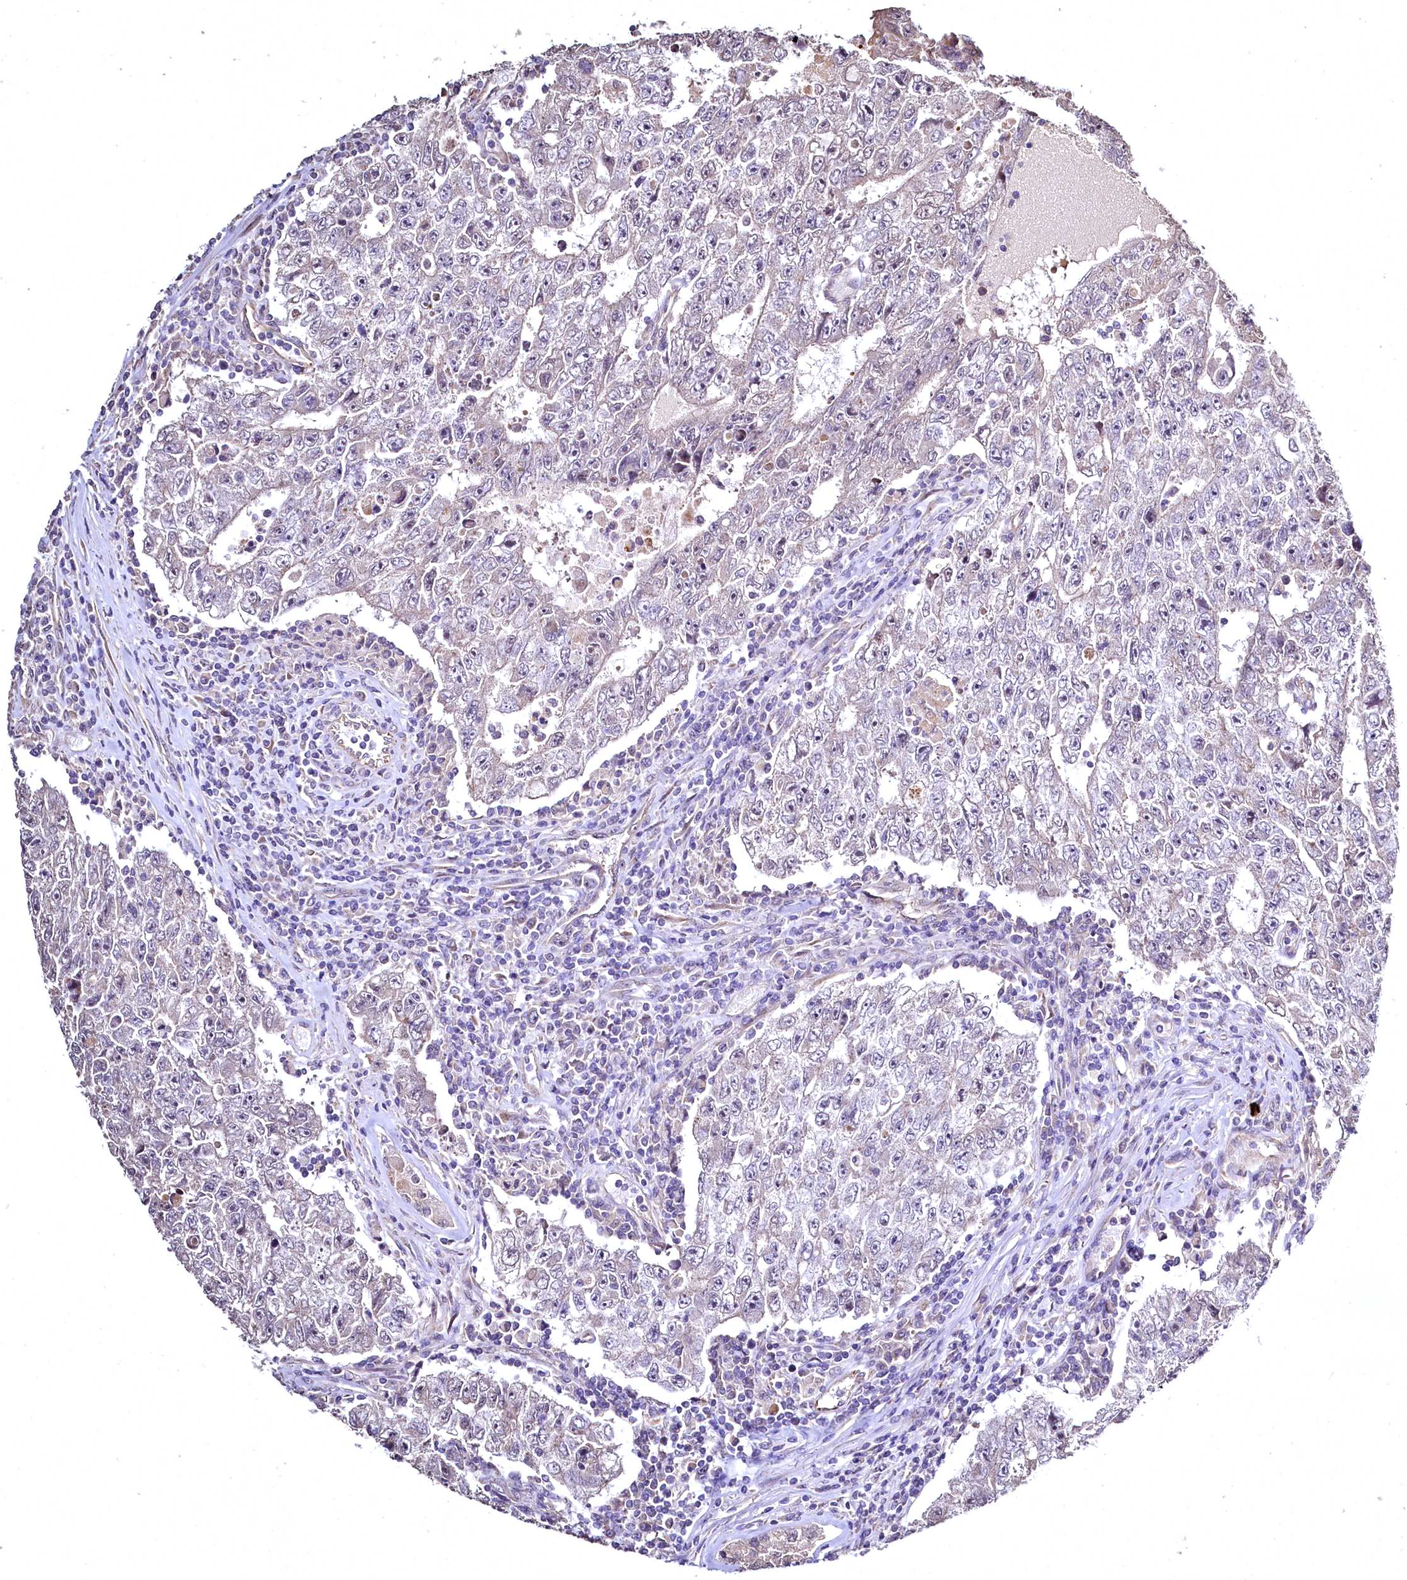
{"staining": {"intensity": "negative", "quantity": "none", "location": "none"}, "tissue": "testis cancer", "cell_type": "Tumor cells", "image_type": "cancer", "snomed": [{"axis": "morphology", "description": "Carcinoma, Embryonal, NOS"}, {"axis": "topography", "description": "Testis"}], "caption": "Immunohistochemistry image of neoplastic tissue: human testis cancer stained with DAB reveals no significant protein expression in tumor cells.", "gene": "TBCEL", "patient": {"sex": "male", "age": 17}}